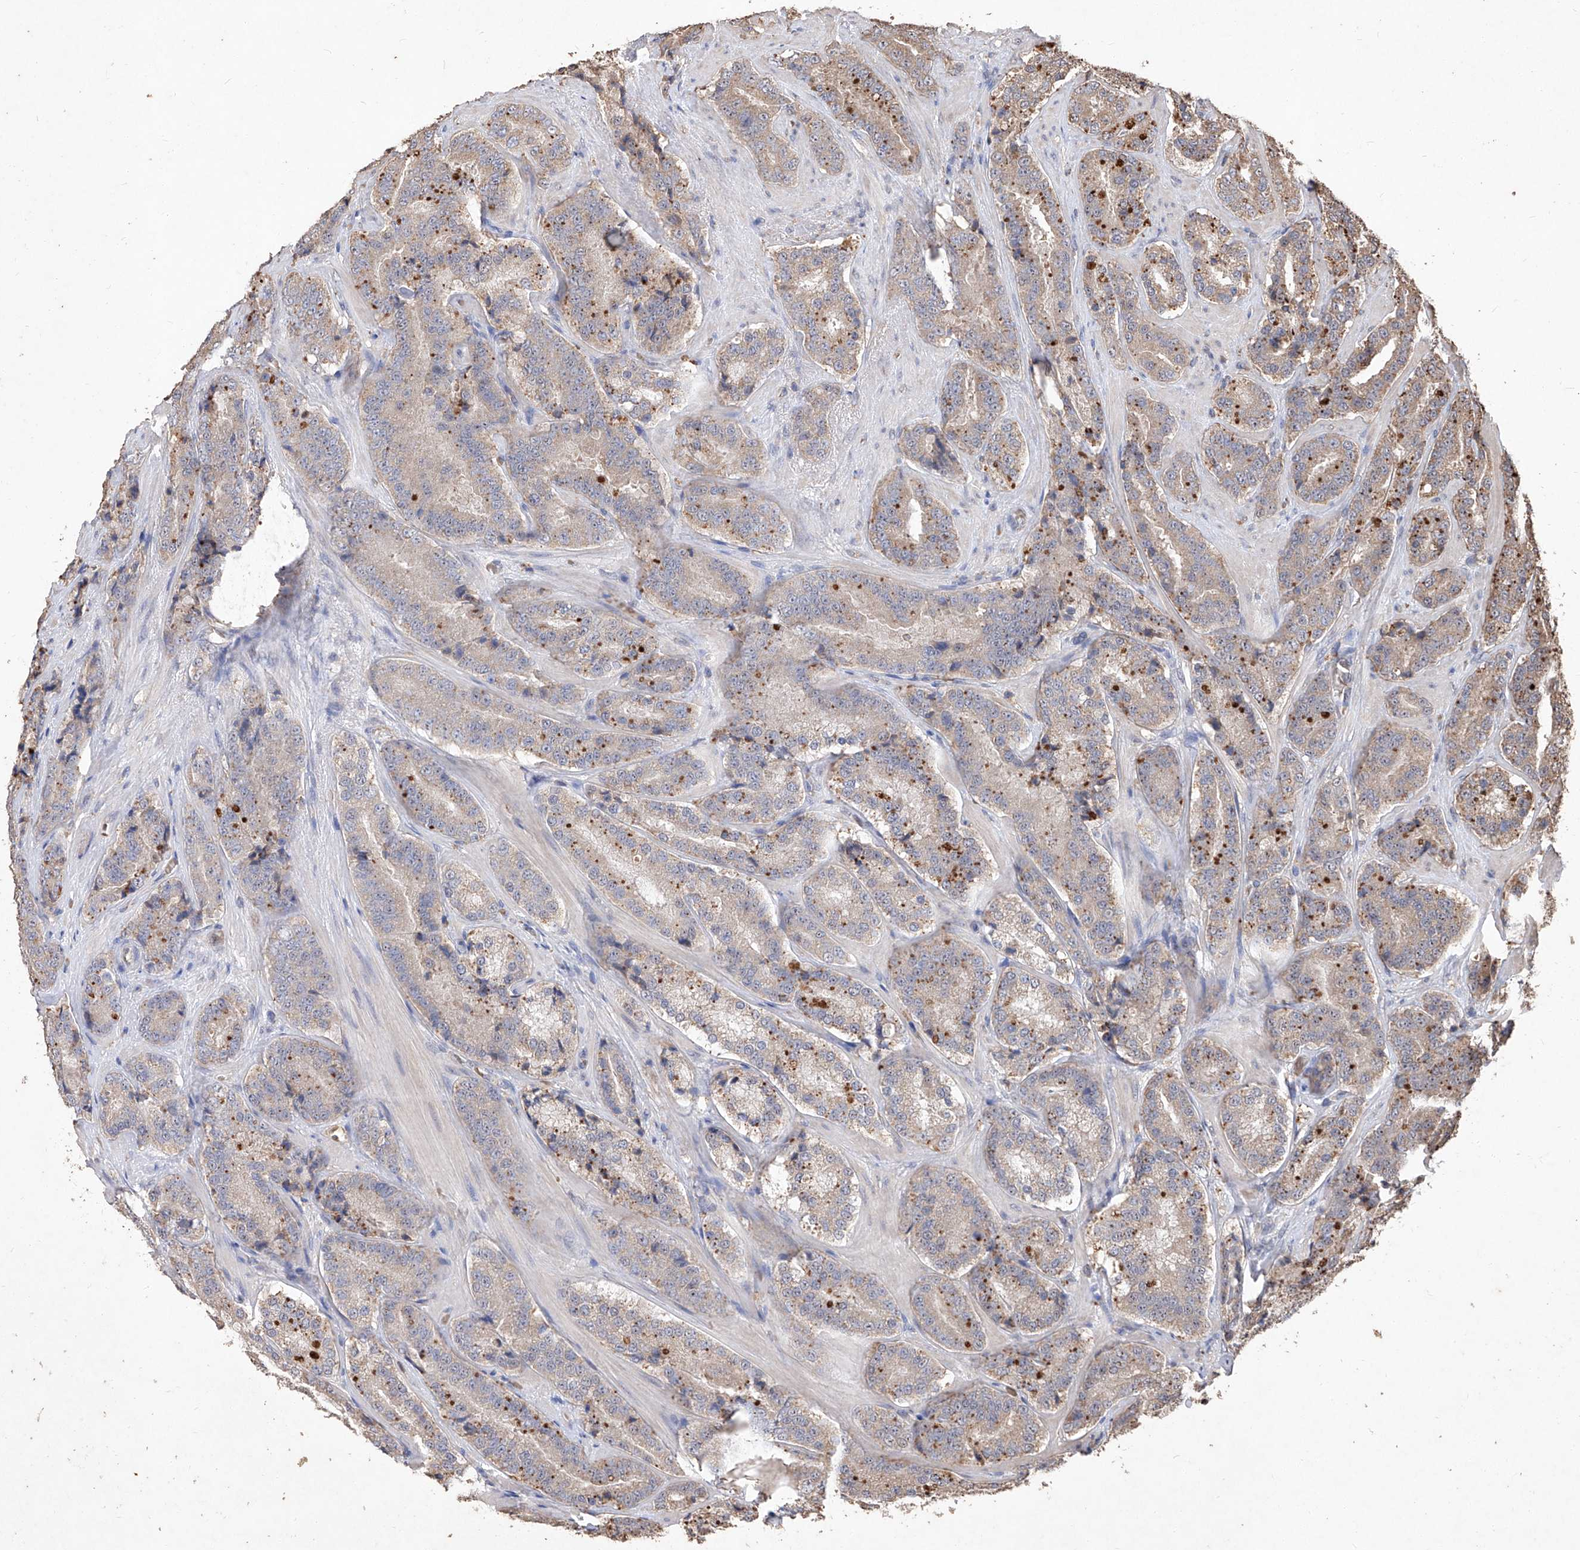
{"staining": {"intensity": "moderate", "quantity": ">75%", "location": "cytoplasmic/membranous"}, "tissue": "prostate cancer", "cell_type": "Tumor cells", "image_type": "cancer", "snomed": [{"axis": "morphology", "description": "Adenocarcinoma, High grade"}, {"axis": "topography", "description": "Prostate"}], "caption": "Immunohistochemistry photomicrograph of prostate cancer stained for a protein (brown), which demonstrates medium levels of moderate cytoplasmic/membranous expression in approximately >75% of tumor cells.", "gene": "EML1", "patient": {"sex": "male", "age": 60}}